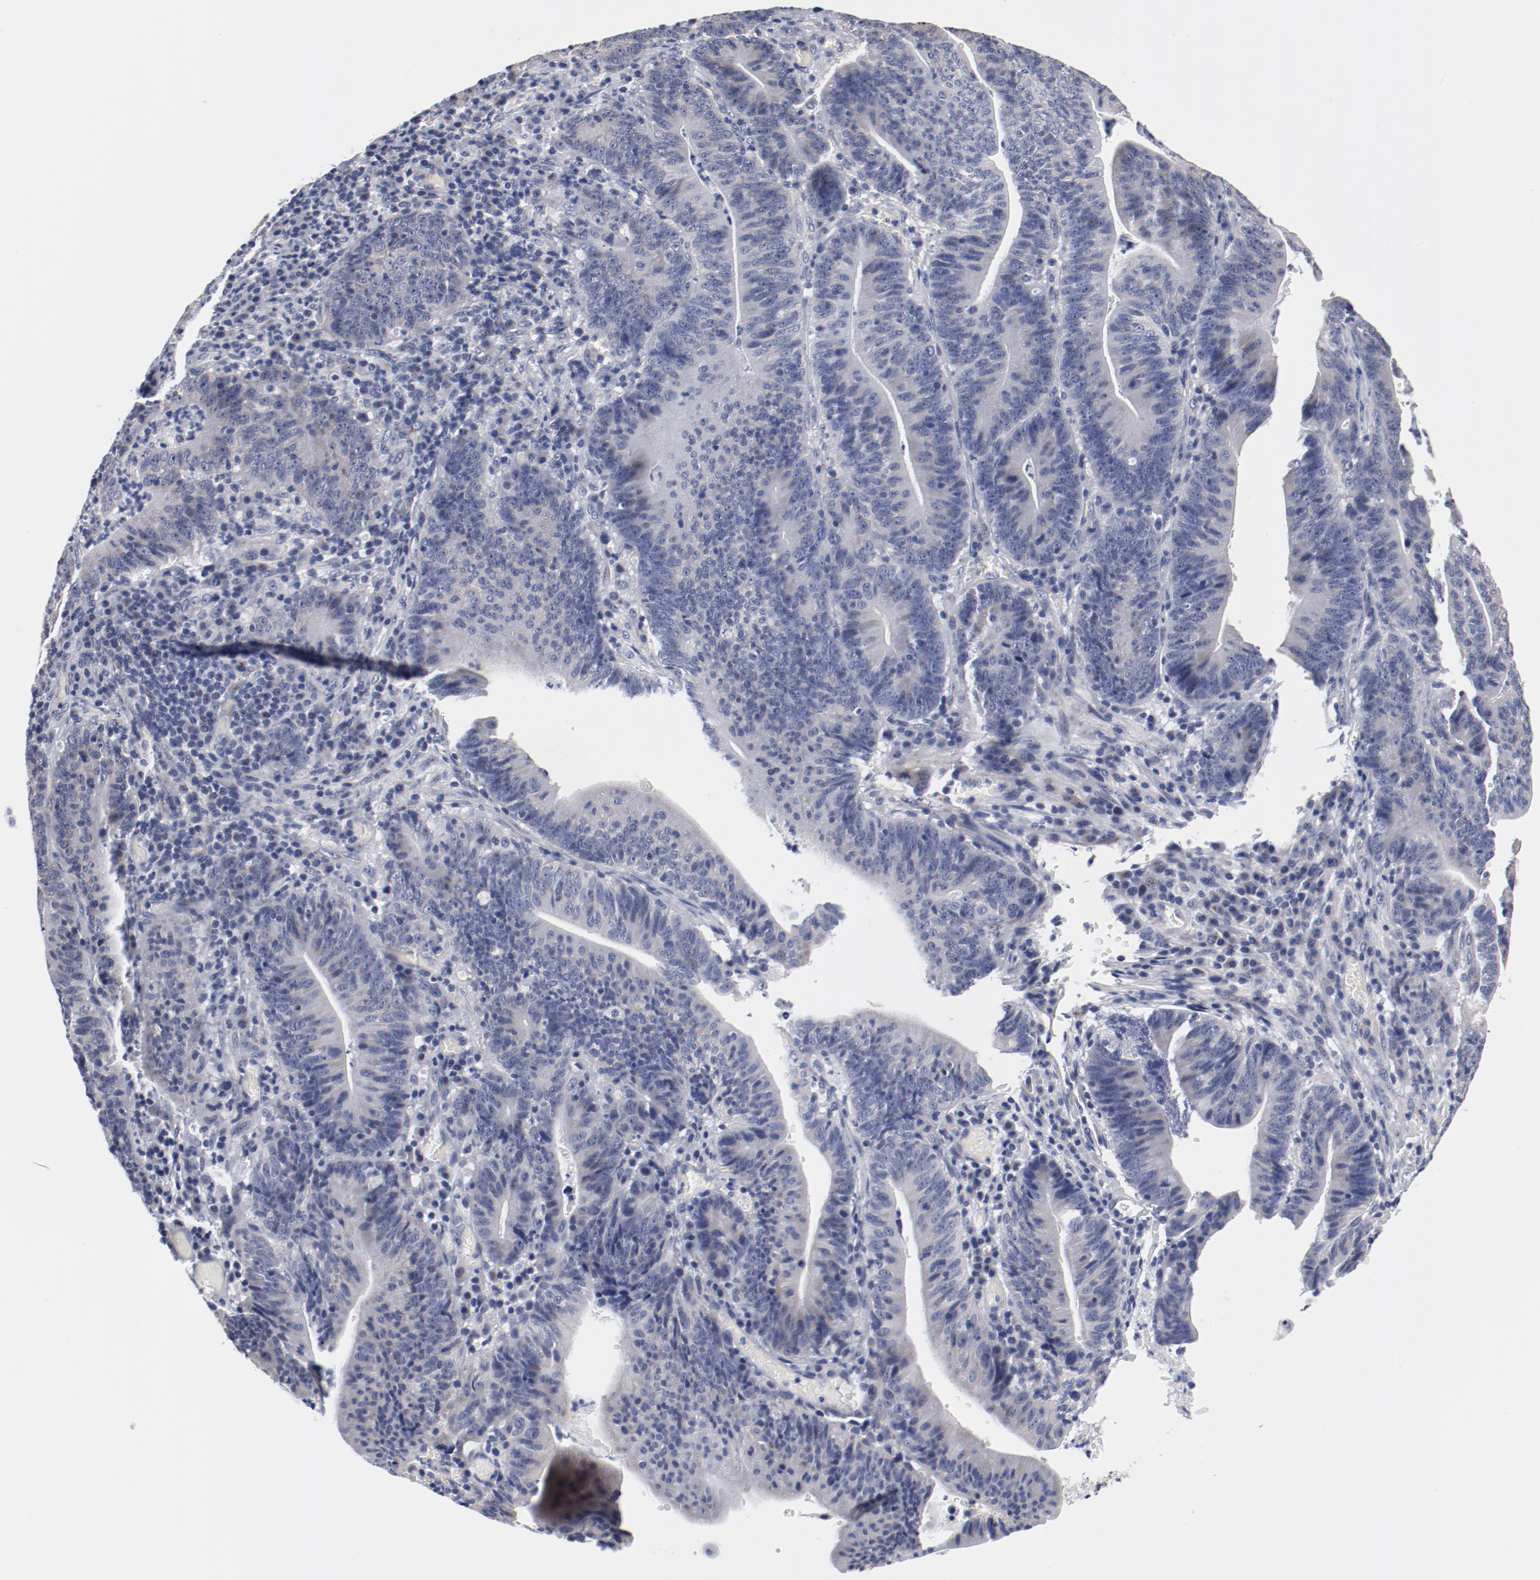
{"staining": {"intensity": "negative", "quantity": "none", "location": "none"}, "tissue": "stomach cancer", "cell_type": "Tumor cells", "image_type": "cancer", "snomed": [{"axis": "morphology", "description": "Adenocarcinoma, NOS"}, {"axis": "topography", "description": "Stomach, lower"}], "caption": "Adenocarcinoma (stomach) was stained to show a protein in brown. There is no significant positivity in tumor cells.", "gene": "GPR143", "patient": {"sex": "female", "age": 86}}